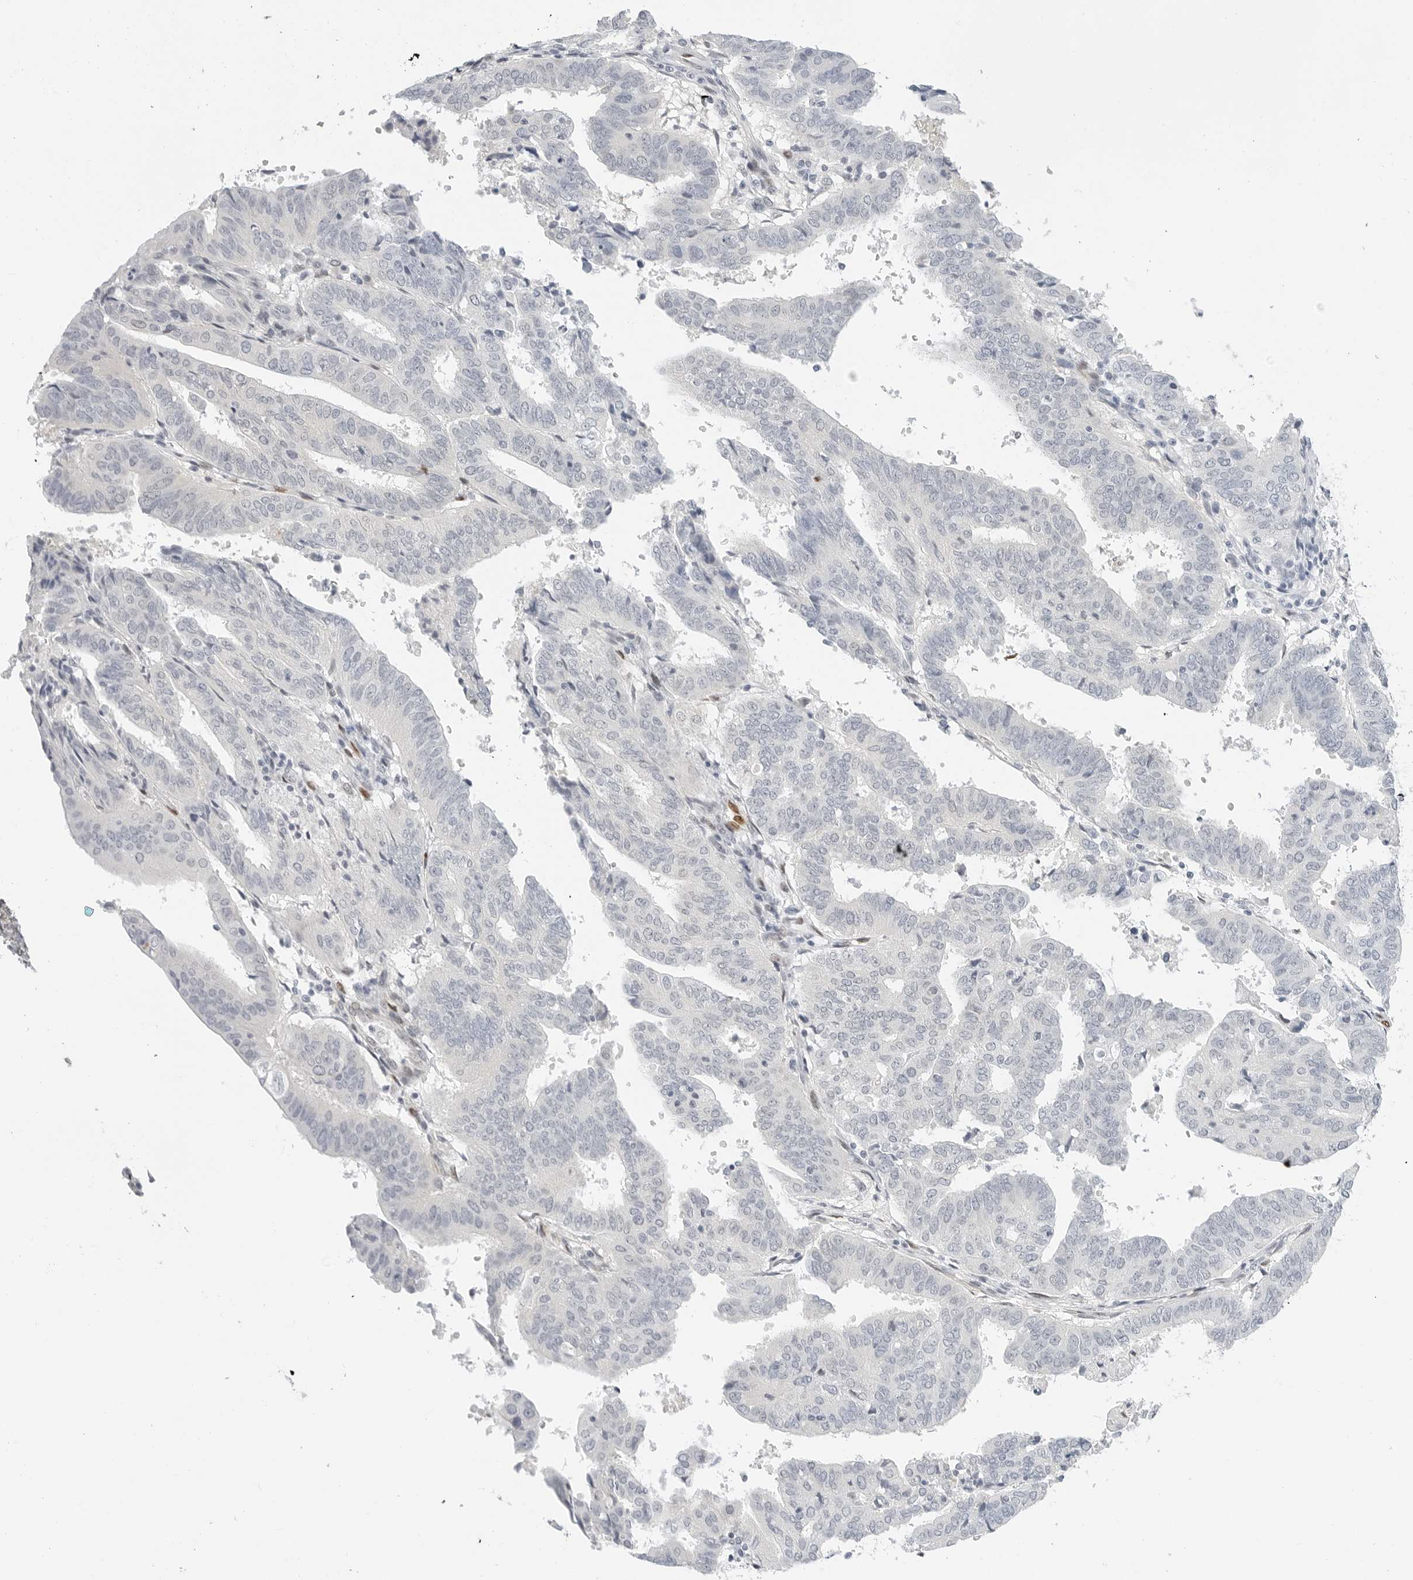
{"staining": {"intensity": "negative", "quantity": "none", "location": "none"}, "tissue": "endometrial cancer", "cell_type": "Tumor cells", "image_type": "cancer", "snomed": [{"axis": "morphology", "description": "Adenocarcinoma, NOS"}, {"axis": "topography", "description": "Uterus"}], "caption": "DAB (3,3'-diaminobenzidine) immunohistochemical staining of adenocarcinoma (endometrial) reveals no significant positivity in tumor cells.", "gene": "SPIDR", "patient": {"sex": "female", "age": 77}}